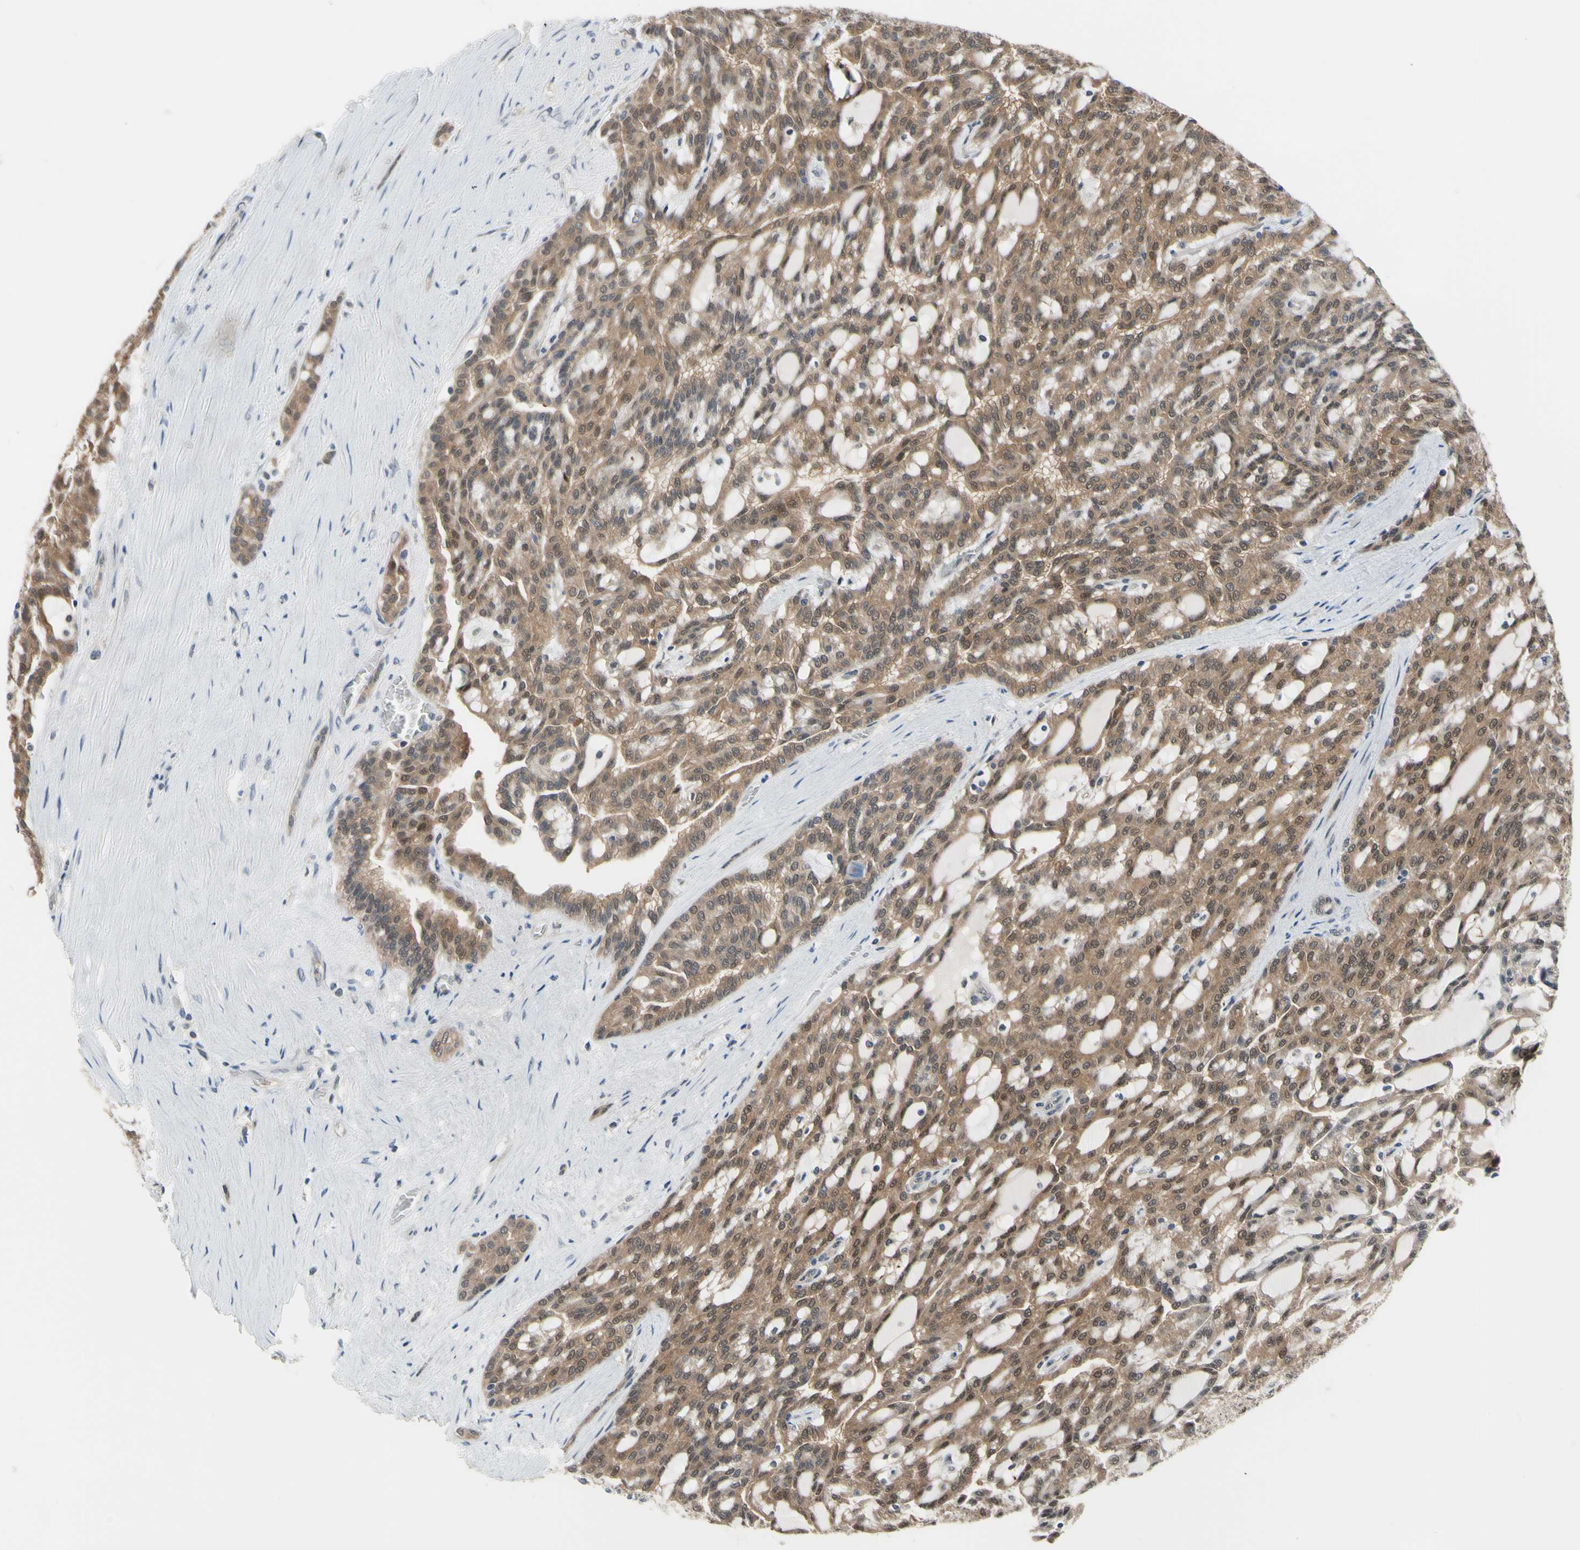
{"staining": {"intensity": "moderate", "quantity": ">75%", "location": "cytoplasmic/membranous,nuclear"}, "tissue": "renal cancer", "cell_type": "Tumor cells", "image_type": "cancer", "snomed": [{"axis": "morphology", "description": "Adenocarcinoma, NOS"}, {"axis": "topography", "description": "Kidney"}], "caption": "Immunohistochemistry staining of renal adenocarcinoma, which shows medium levels of moderate cytoplasmic/membranous and nuclear positivity in approximately >75% of tumor cells indicating moderate cytoplasmic/membranous and nuclear protein staining. The staining was performed using DAB (brown) for protein detection and nuclei were counterstained in hematoxylin (blue).", "gene": "HSPA4", "patient": {"sex": "male", "age": 63}}